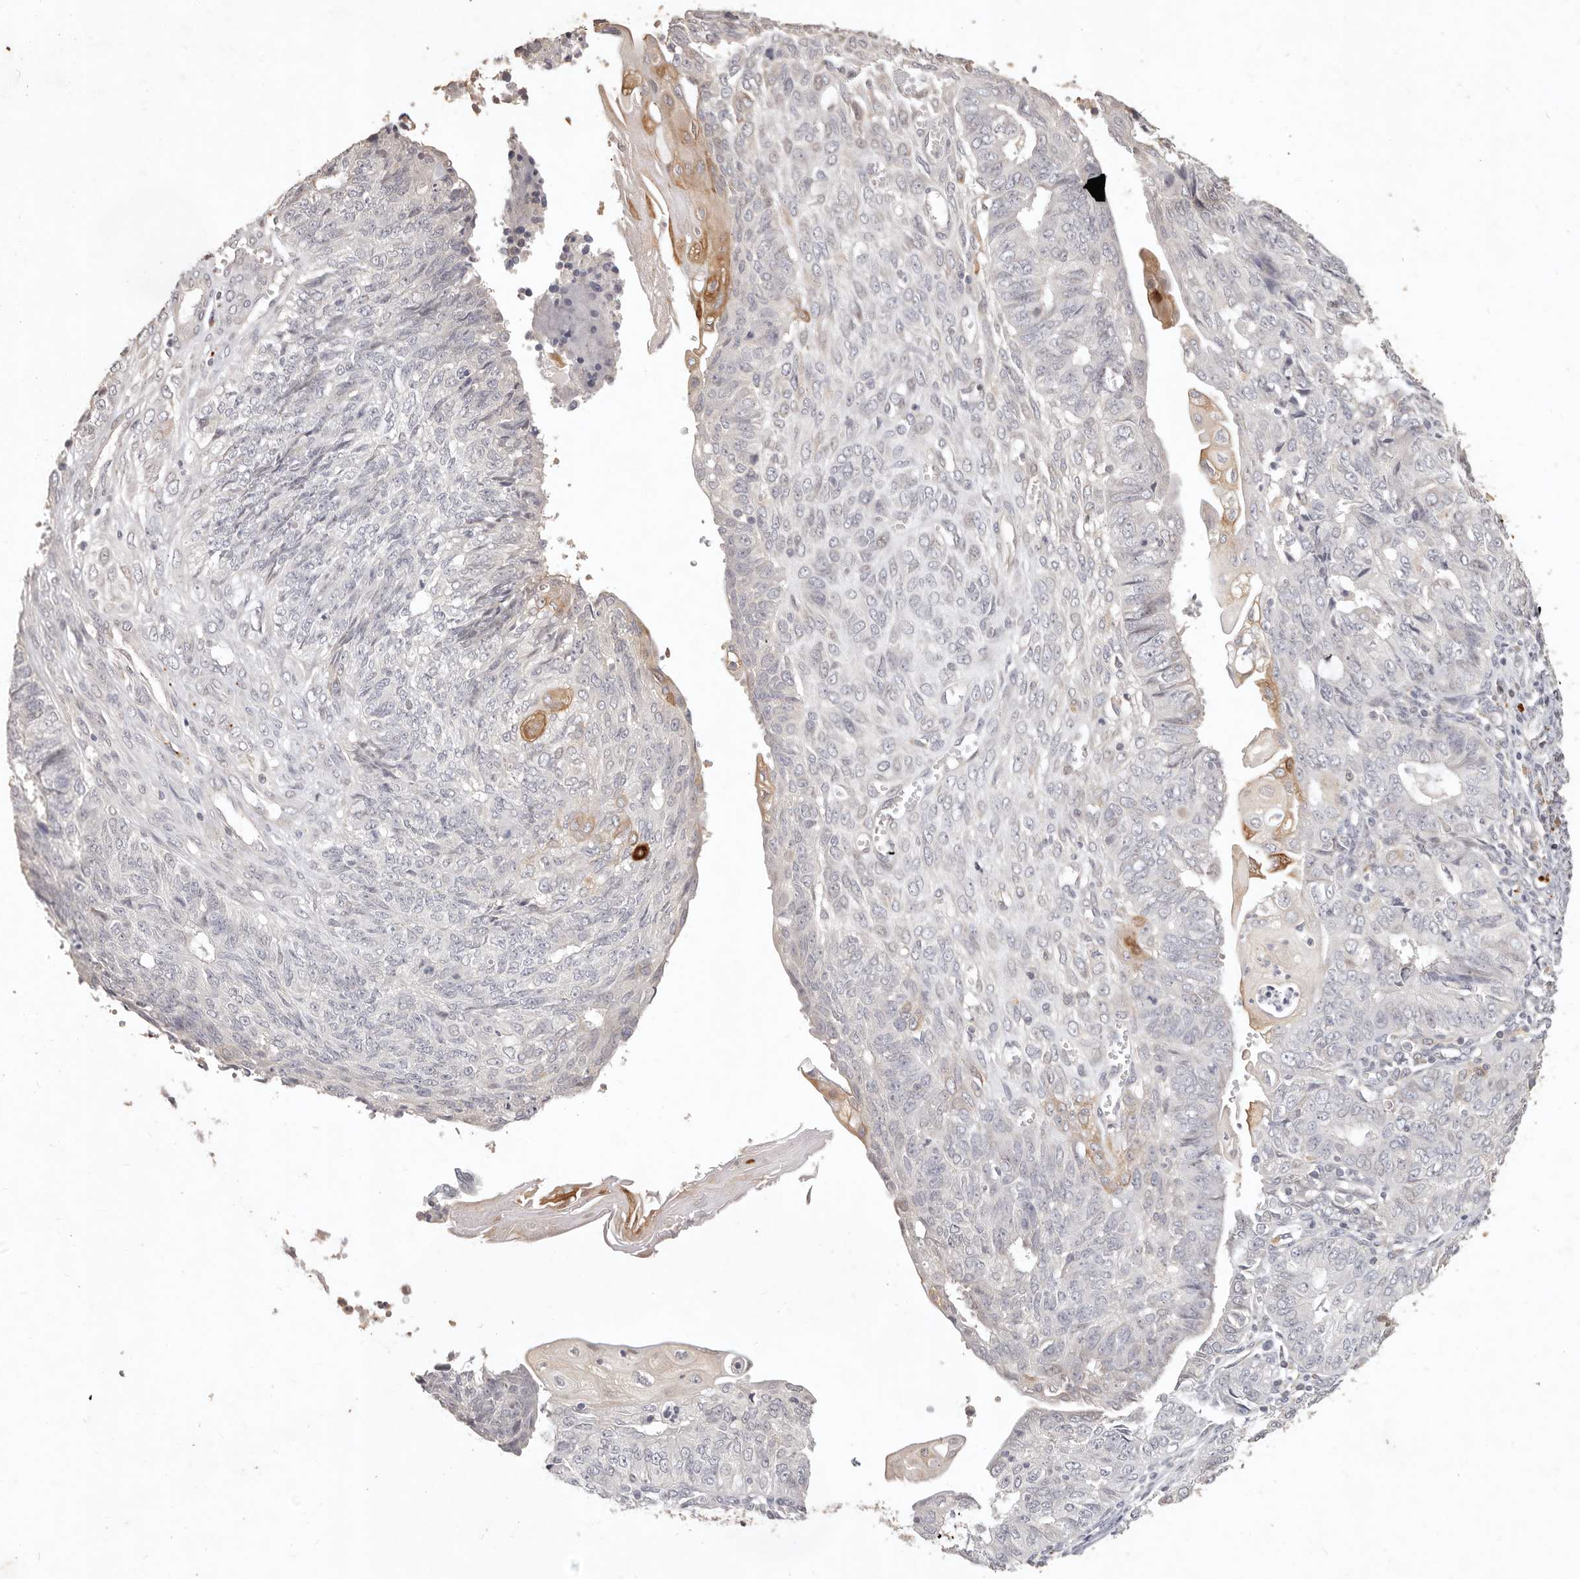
{"staining": {"intensity": "negative", "quantity": "none", "location": "none"}, "tissue": "endometrial cancer", "cell_type": "Tumor cells", "image_type": "cancer", "snomed": [{"axis": "morphology", "description": "Adenocarcinoma, NOS"}, {"axis": "topography", "description": "Endometrium"}], "caption": "A high-resolution photomicrograph shows IHC staining of endometrial cancer (adenocarcinoma), which displays no significant staining in tumor cells.", "gene": "KIF9", "patient": {"sex": "female", "age": 32}}